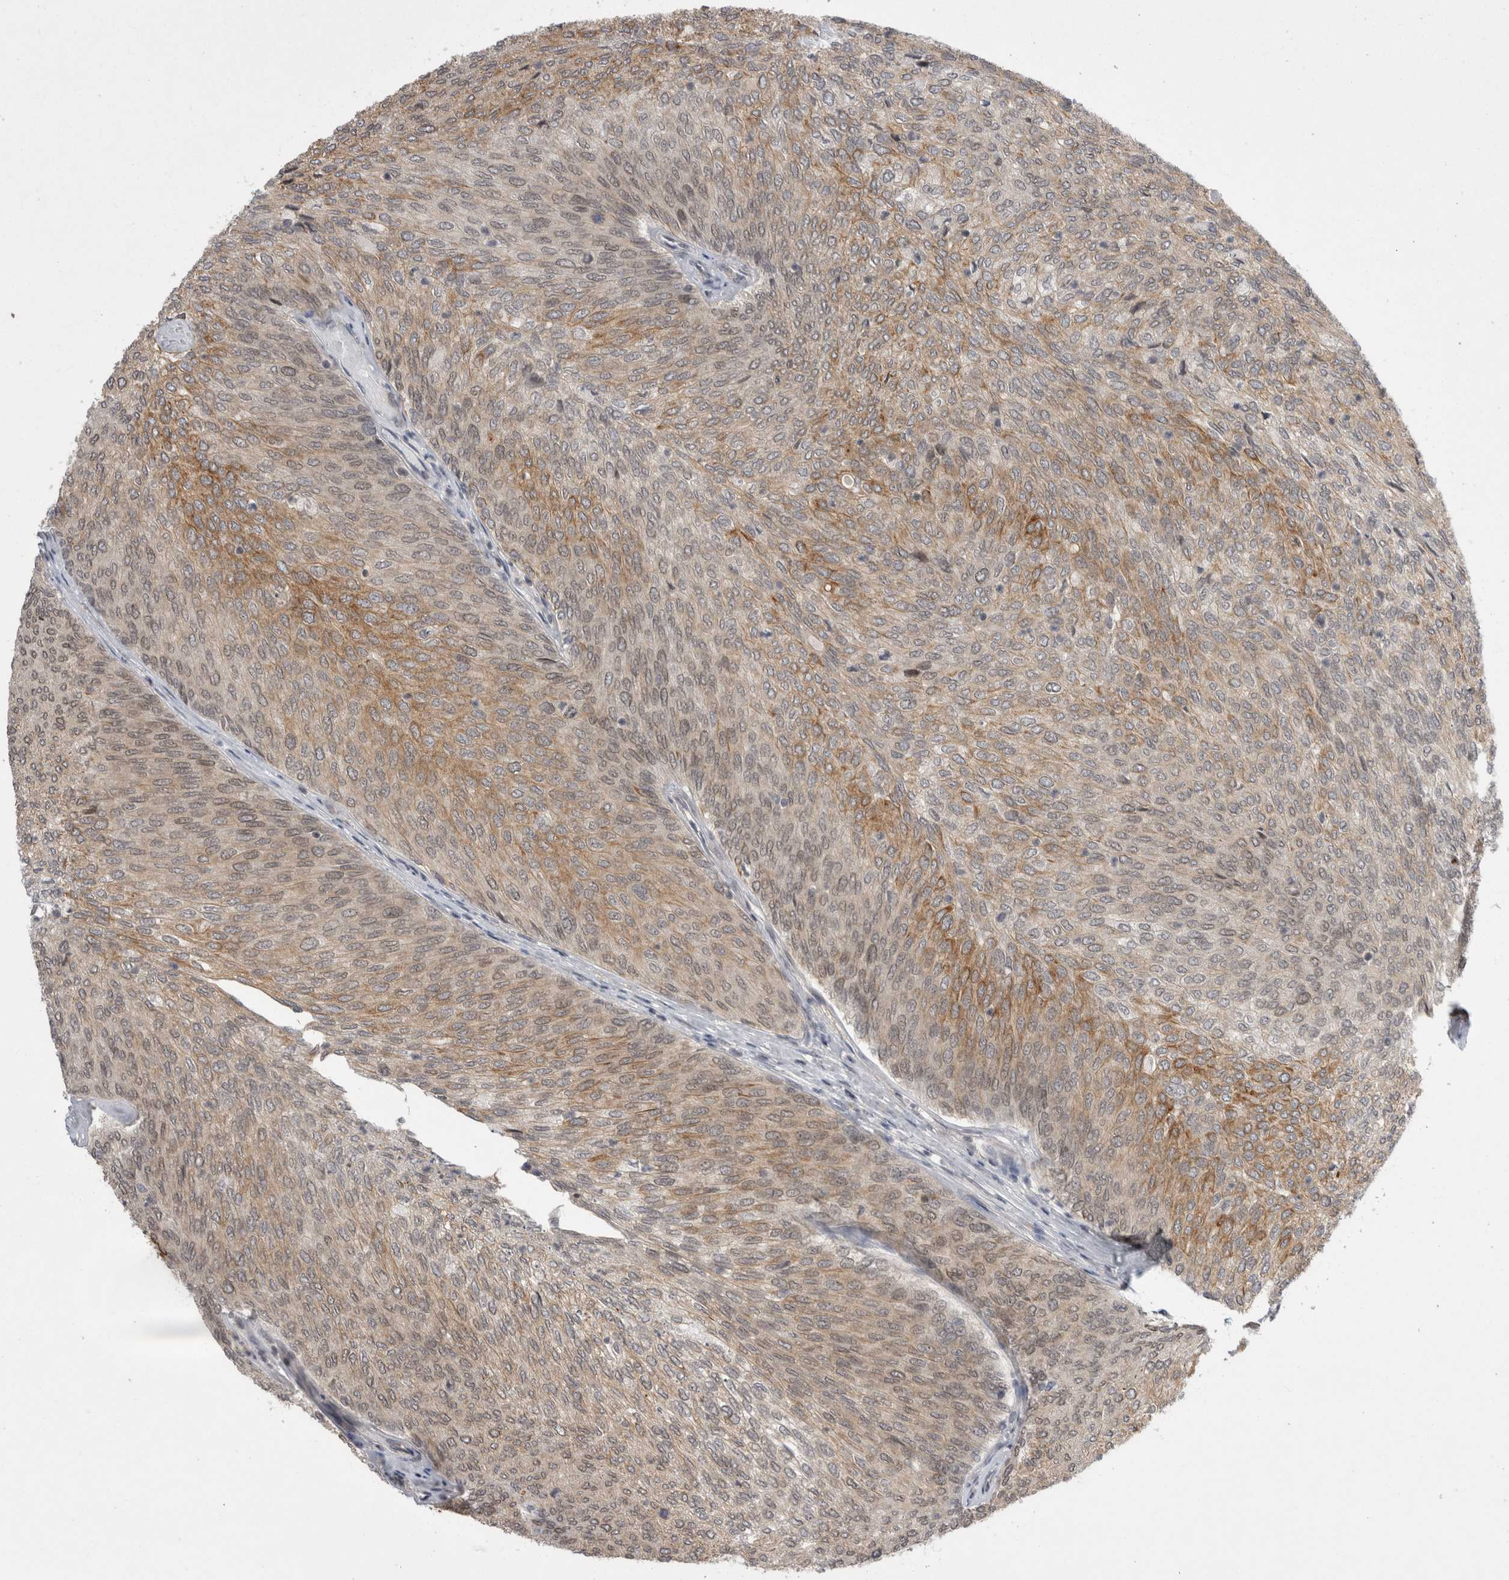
{"staining": {"intensity": "weak", "quantity": ">75%", "location": "cytoplasmic/membranous"}, "tissue": "urothelial cancer", "cell_type": "Tumor cells", "image_type": "cancer", "snomed": [{"axis": "morphology", "description": "Urothelial carcinoma, Low grade"}, {"axis": "topography", "description": "Urinary bladder"}], "caption": "Immunohistochemical staining of urothelial cancer exhibits low levels of weak cytoplasmic/membranous positivity in about >75% of tumor cells.", "gene": "ZNF341", "patient": {"sex": "female", "age": 79}}